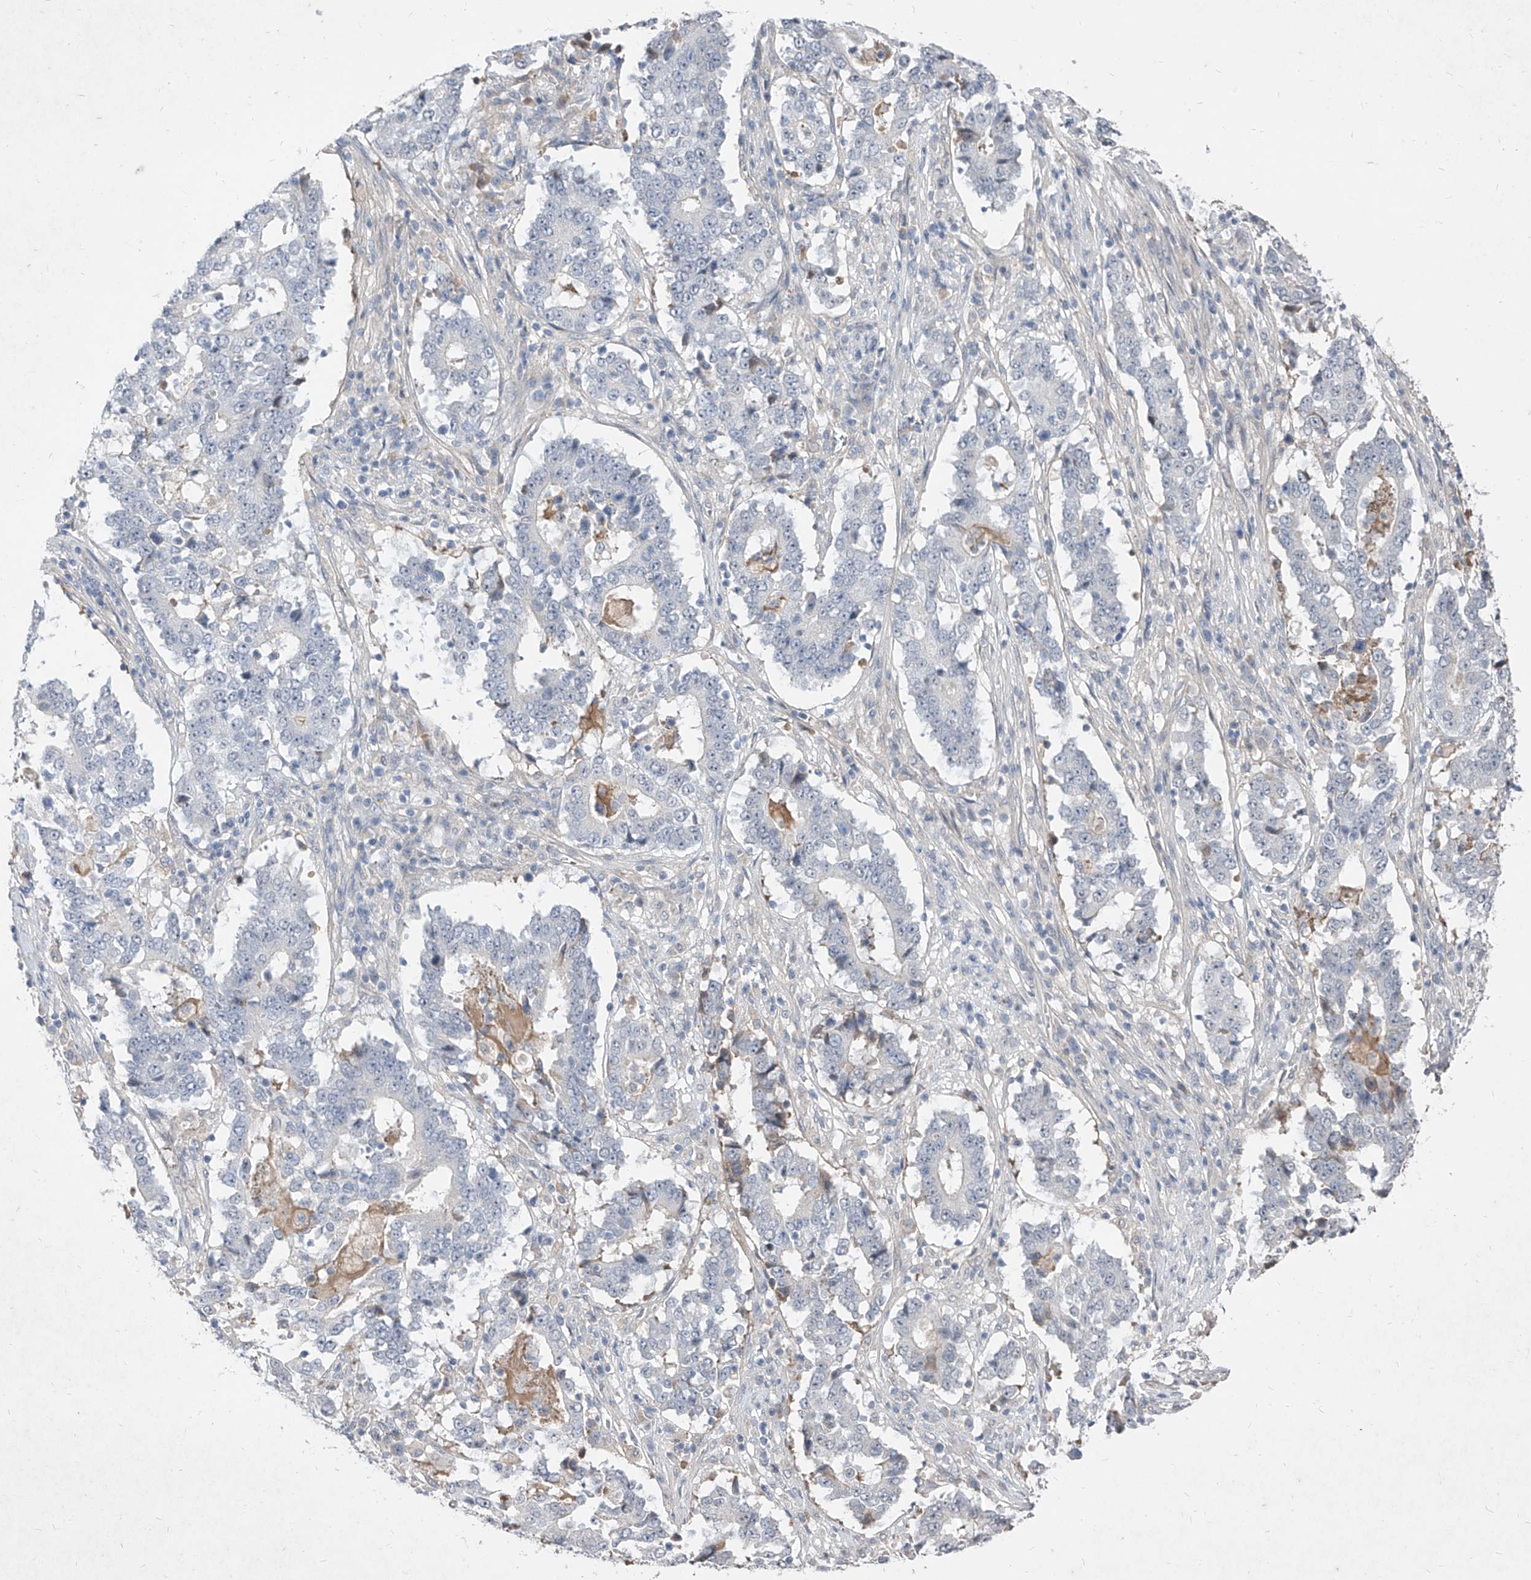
{"staining": {"intensity": "negative", "quantity": "none", "location": "none"}, "tissue": "stomach cancer", "cell_type": "Tumor cells", "image_type": "cancer", "snomed": [{"axis": "morphology", "description": "Adenocarcinoma, NOS"}, {"axis": "topography", "description": "Stomach"}], "caption": "A micrograph of human adenocarcinoma (stomach) is negative for staining in tumor cells.", "gene": "C4A", "patient": {"sex": "male", "age": 59}}